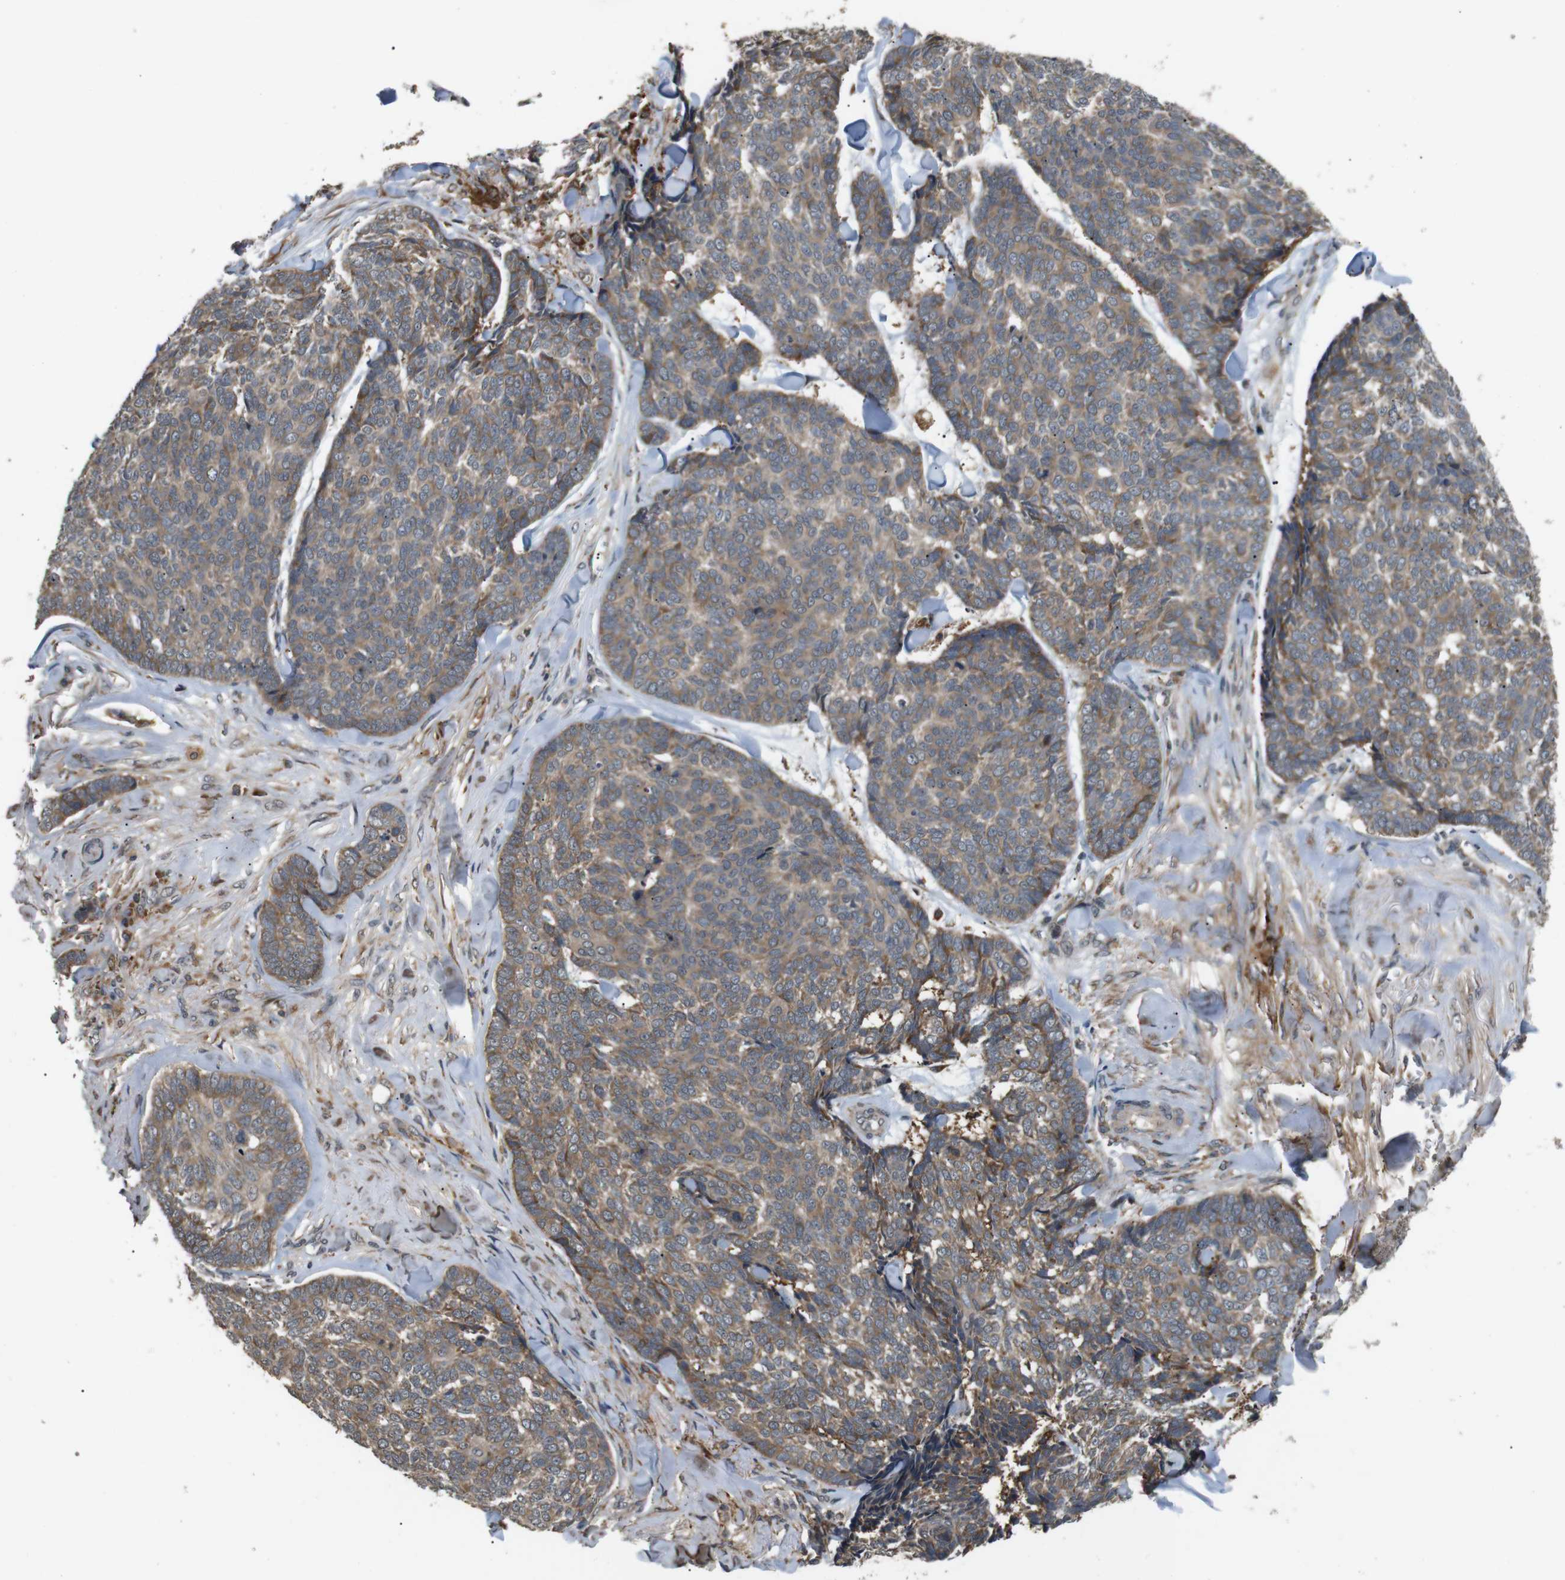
{"staining": {"intensity": "moderate", "quantity": ">75%", "location": "cytoplasmic/membranous"}, "tissue": "skin cancer", "cell_type": "Tumor cells", "image_type": "cancer", "snomed": [{"axis": "morphology", "description": "Basal cell carcinoma"}, {"axis": "topography", "description": "Skin"}], "caption": "Basal cell carcinoma (skin) was stained to show a protein in brown. There is medium levels of moderate cytoplasmic/membranous expression in about >75% of tumor cells. Using DAB (brown) and hematoxylin (blue) stains, captured at high magnification using brightfield microscopy.", "gene": "EPHB2", "patient": {"sex": "male", "age": 84}}